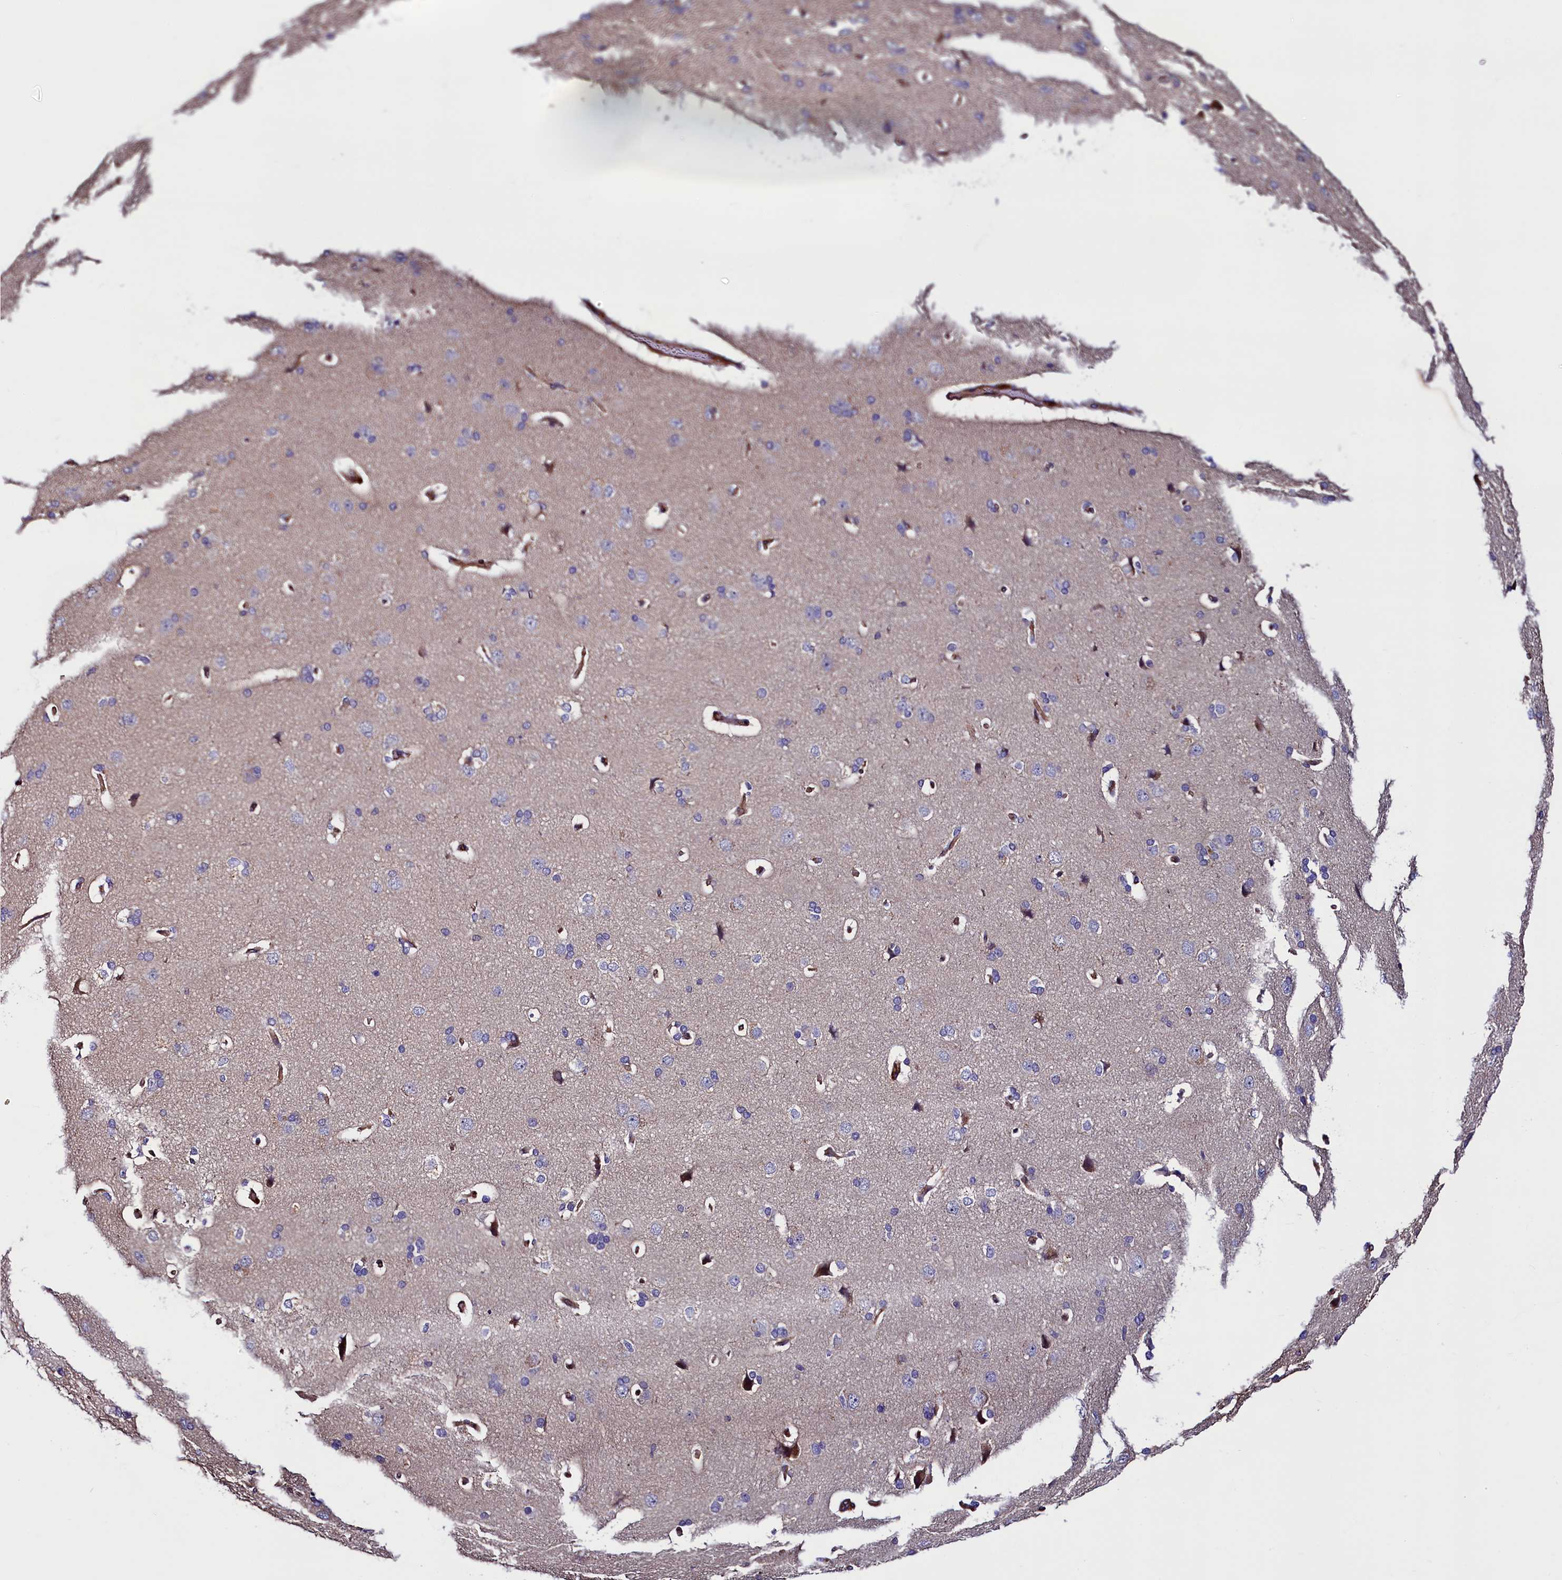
{"staining": {"intensity": "moderate", "quantity": ">75%", "location": "cytoplasmic/membranous"}, "tissue": "cerebral cortex", "cell_type": "Endothelial cells", "image_type": "normal", "snomed": [{"axis": "morphology", "description": "Normal tissue, NOS"}, {"axis": "topography", "description": "Cerebral cortex"}], "caption": "This micrograph shows immunohistochemistry (IHC) staining of normal human cerebral cortex, with medium moderate cytoplasmic/membranous expression in approximately >75% of endothelial cells.", "gene": "DUOXA1", "patient": {"sex": "male", "age": 62}}